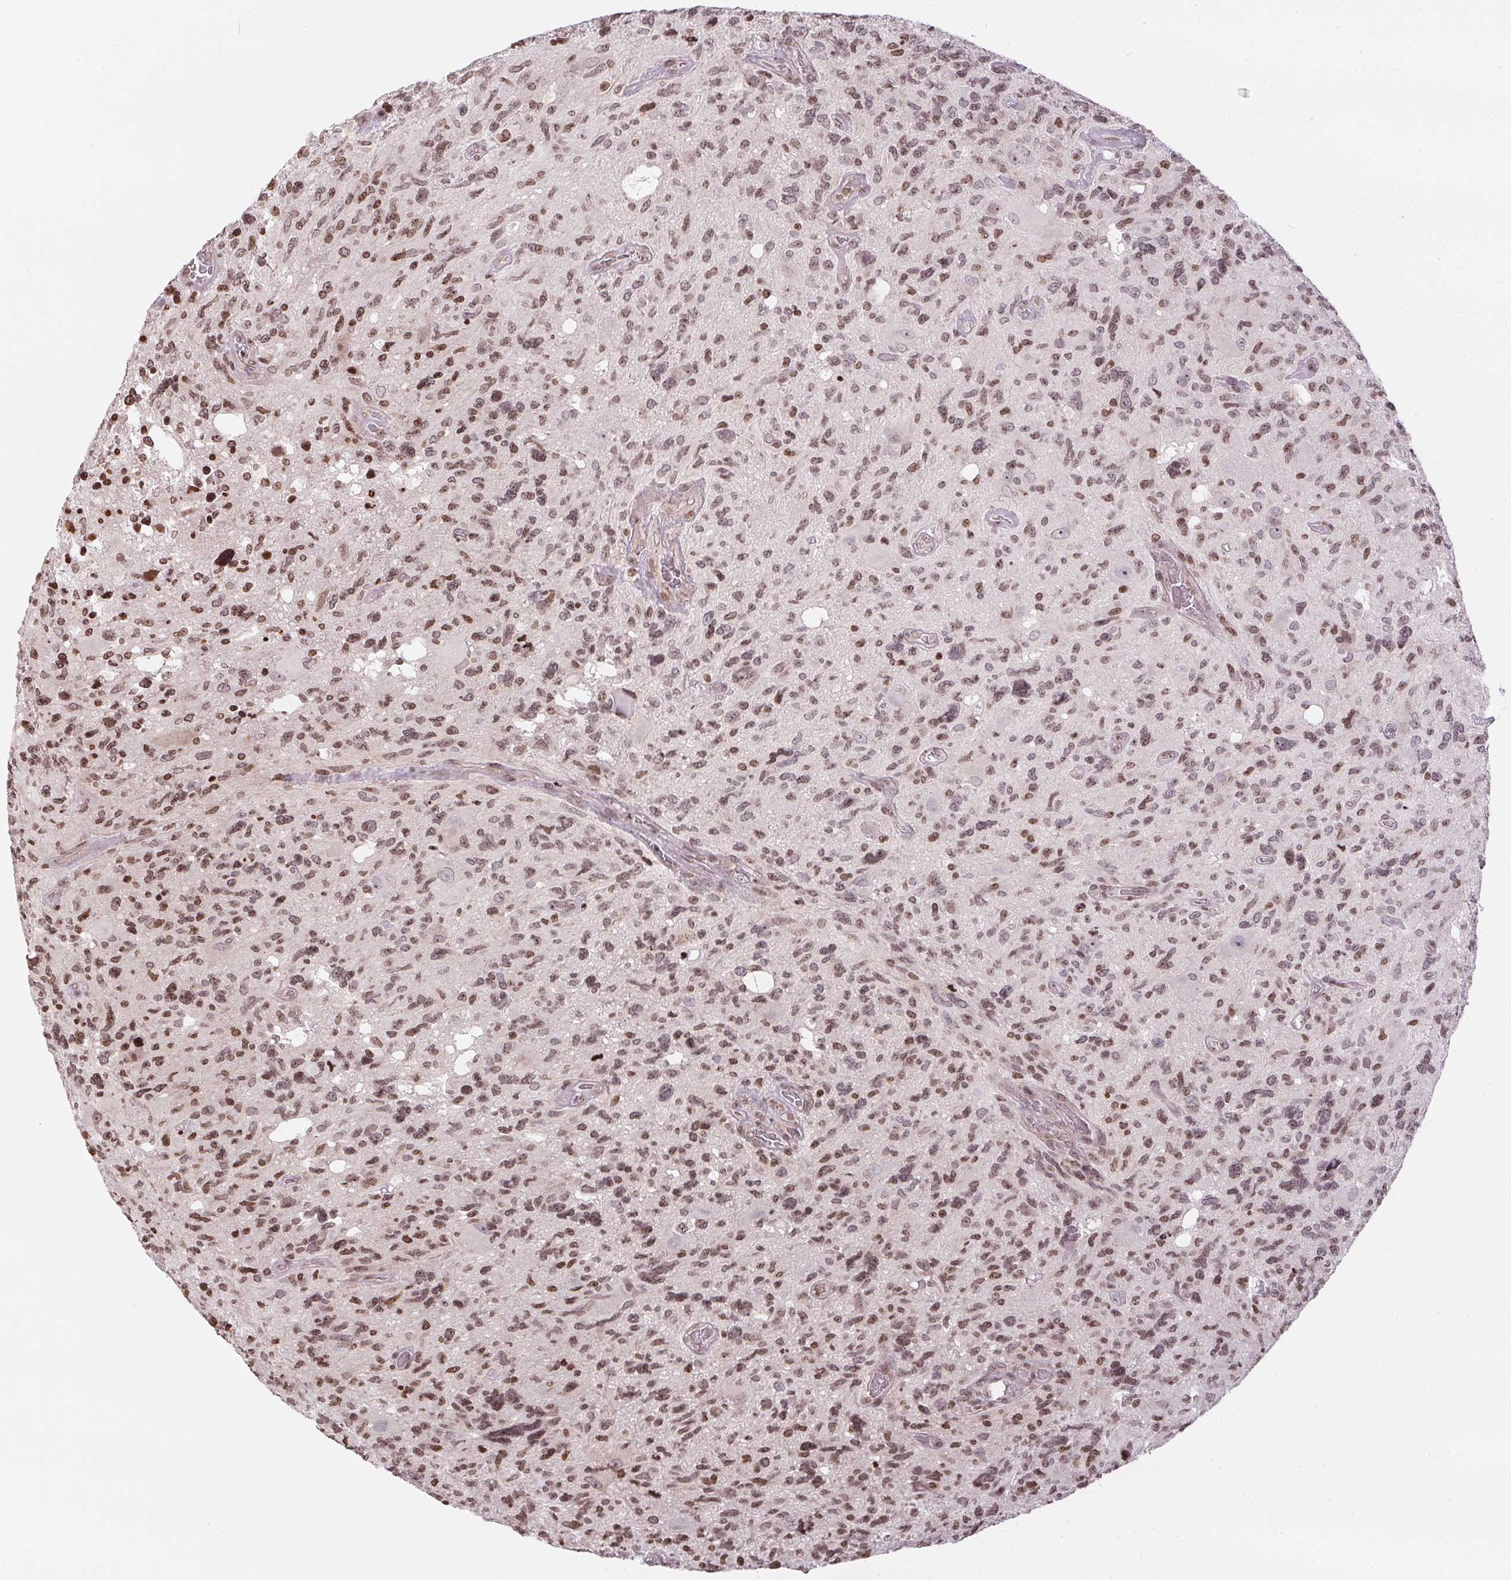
{"staining": {"intensity": "moderate", "quantity": ">75%", "location": "nuclear"}, "tissue": "glioma", "cell_type": "Tumor cells", "image_type": "cancer", "snomed": [{"axis": "morphology", "description": "Glioma, malignant, High grade"}, {"axis": "topography", "description": "Brain"}], "caption": "A high-resolution histopathology image shows IHC staining of glioma, which shows moderate nuclear expression in about >75% of tumor cells. The protein is shown in brown color, while the nuclei are stained blue.", "gene": "RNF181", "patient": {"sex": "male", "age": 49}}